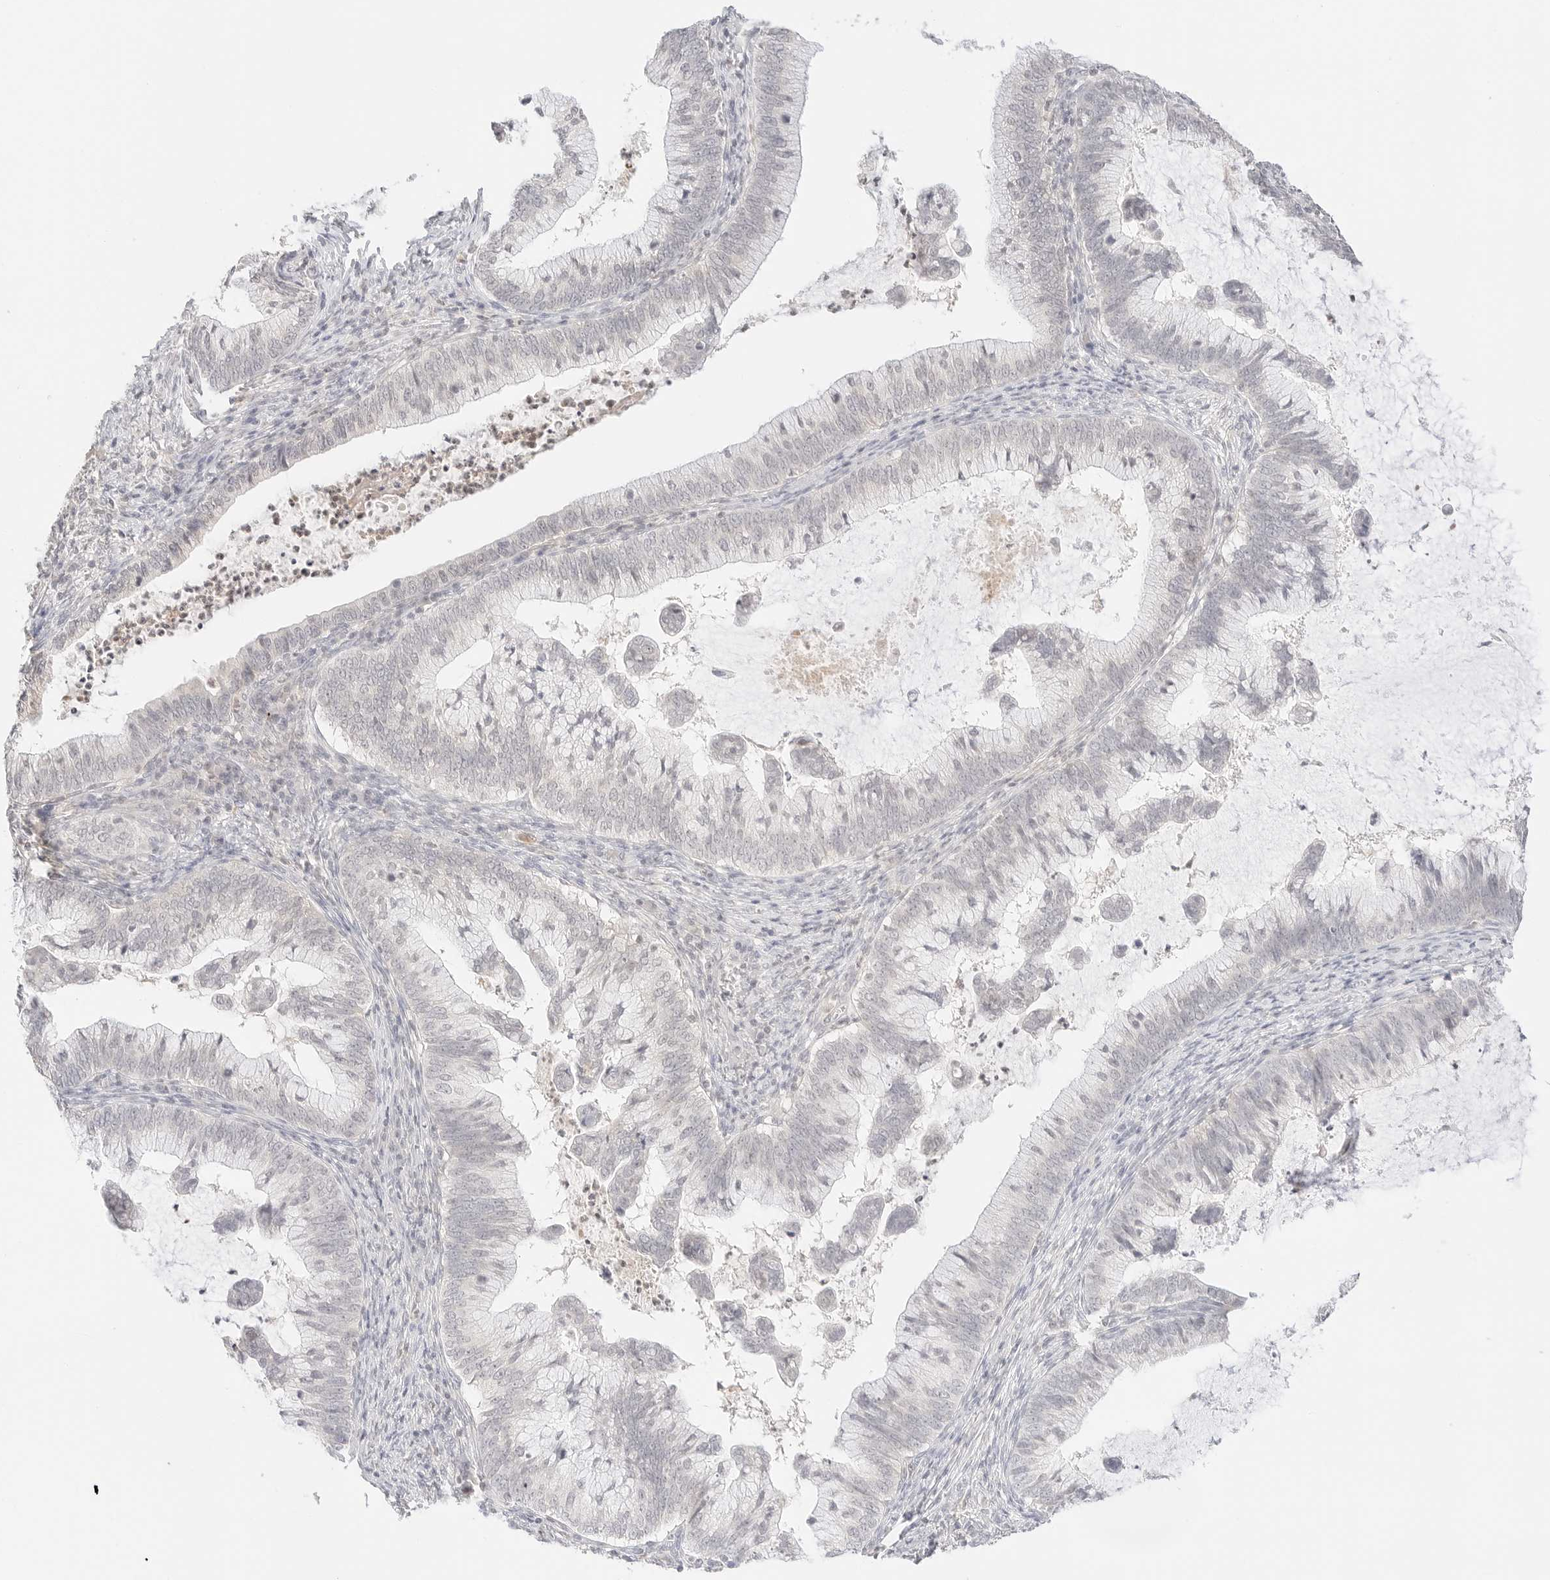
{"staining": {"intensity": "negative", "quantity": "none", "location": "none"}, "tissue": "cervical cancer", "cell_type": "Tumor cells", "image_type": "cancer", "snomed": [{"axis": "morphology", "description": "Adenocarcinoma, NOS"}, {"axis": "topography", "description": "Cervix"}], "caption": "Human adenocarcinoma (cervical) stained for a protein using IHC displays no positivity in tumor cells.", "gene": "GNAS", "patient": {"sex": "female", "age": 36}}